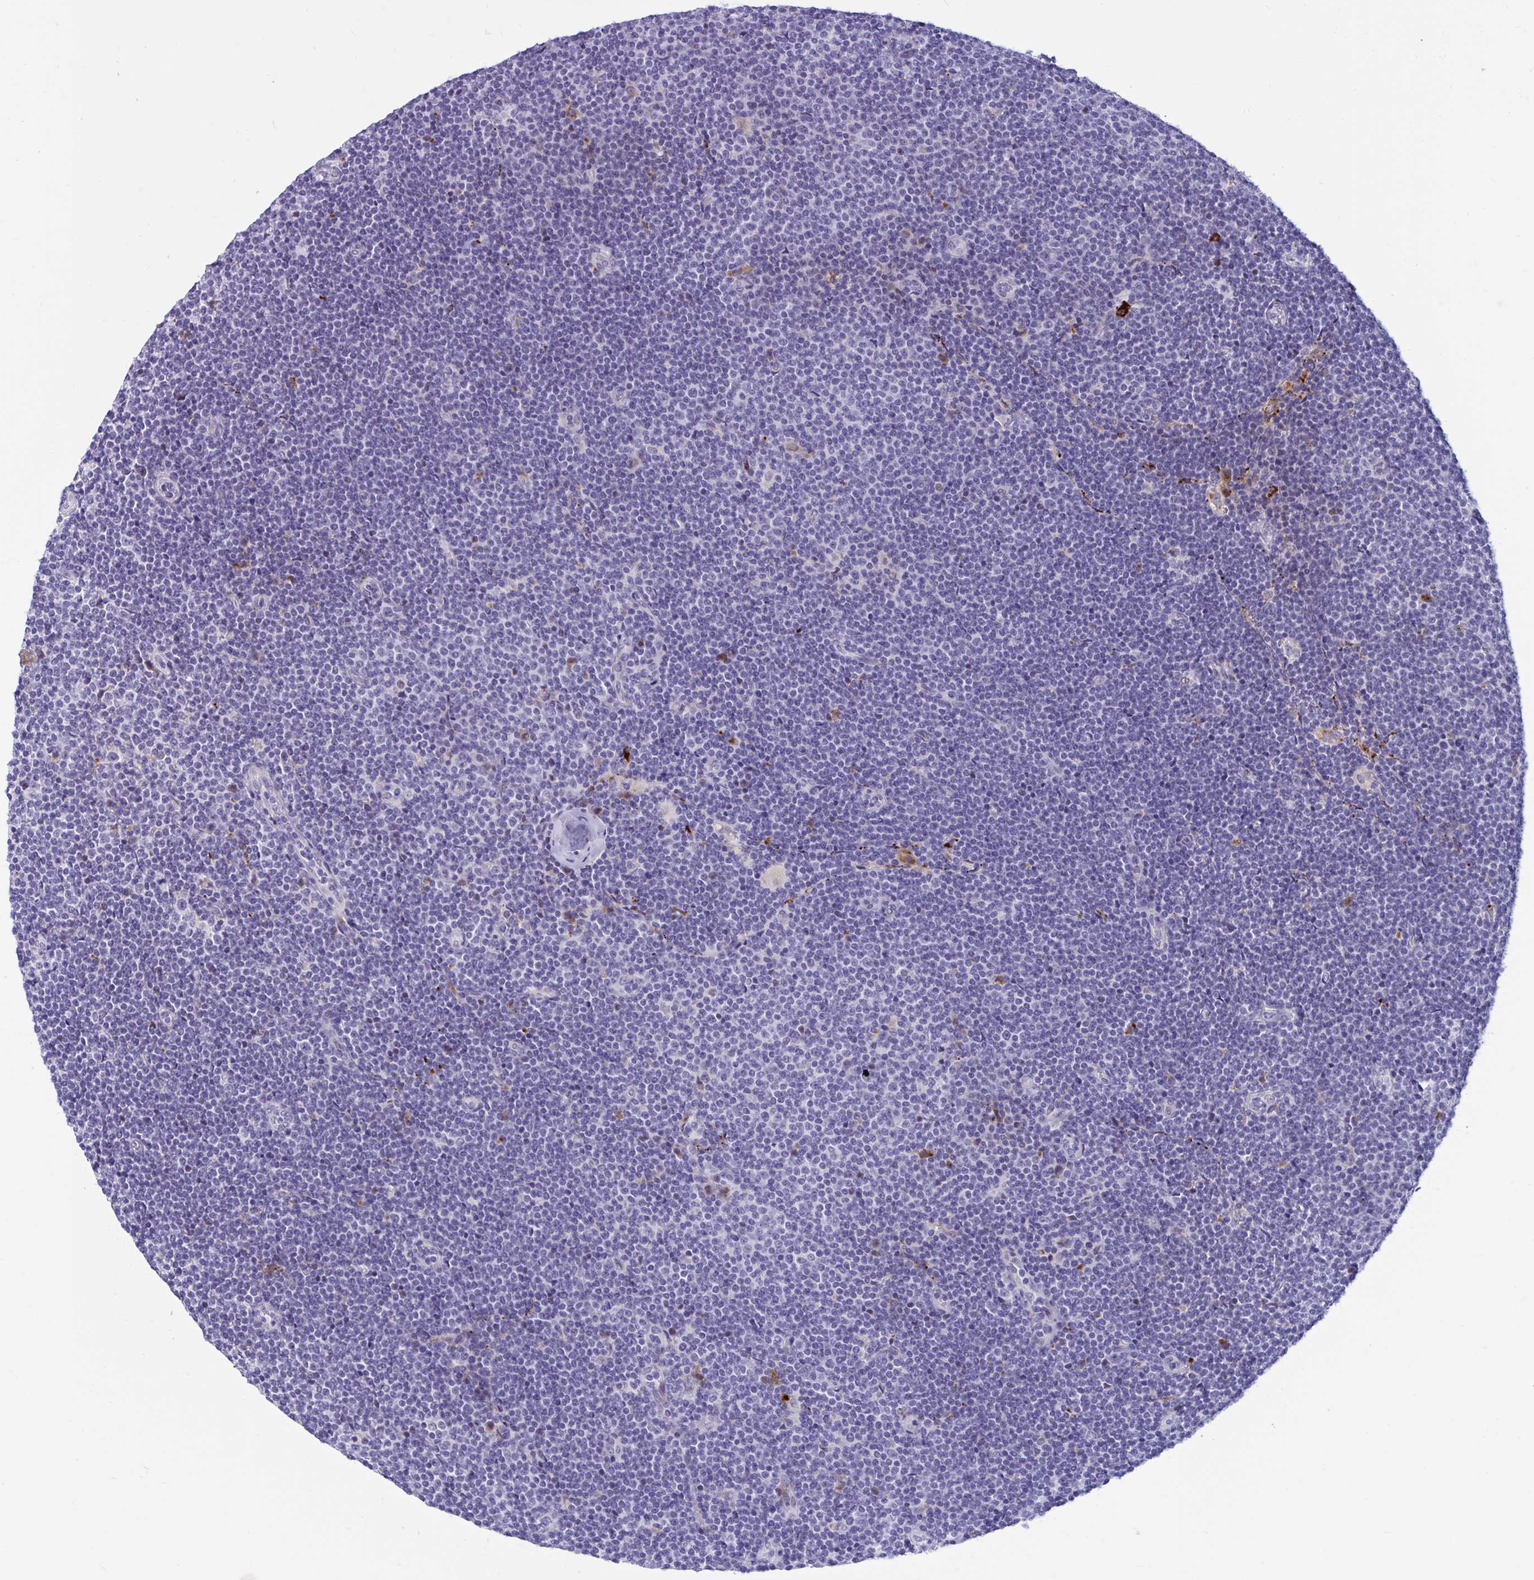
{"staining": {"intensity": "negative", "quantity": "none", "location": "none"}, "tissue": "lymphoma", "cell_type": "Tumor cells", "image_type": "cancer", "snomed": [{"axis": "morphology", "description": "Malignant lymphoma, non-Hodgkin's type, Low grade"}, {"axis": "topography", "description": "Lymph node"}], "caption": "The photomicrograph shows no staining of tumor cells in low-grade malignant lymphoma, non-Hodgkin's type. (DAB (3,3'-diaminobenzidine) immunohistochemistry with hematoxylin counter stain).", "gene": "FAM219B", "patient": {"sex": "male", "age": 48}}